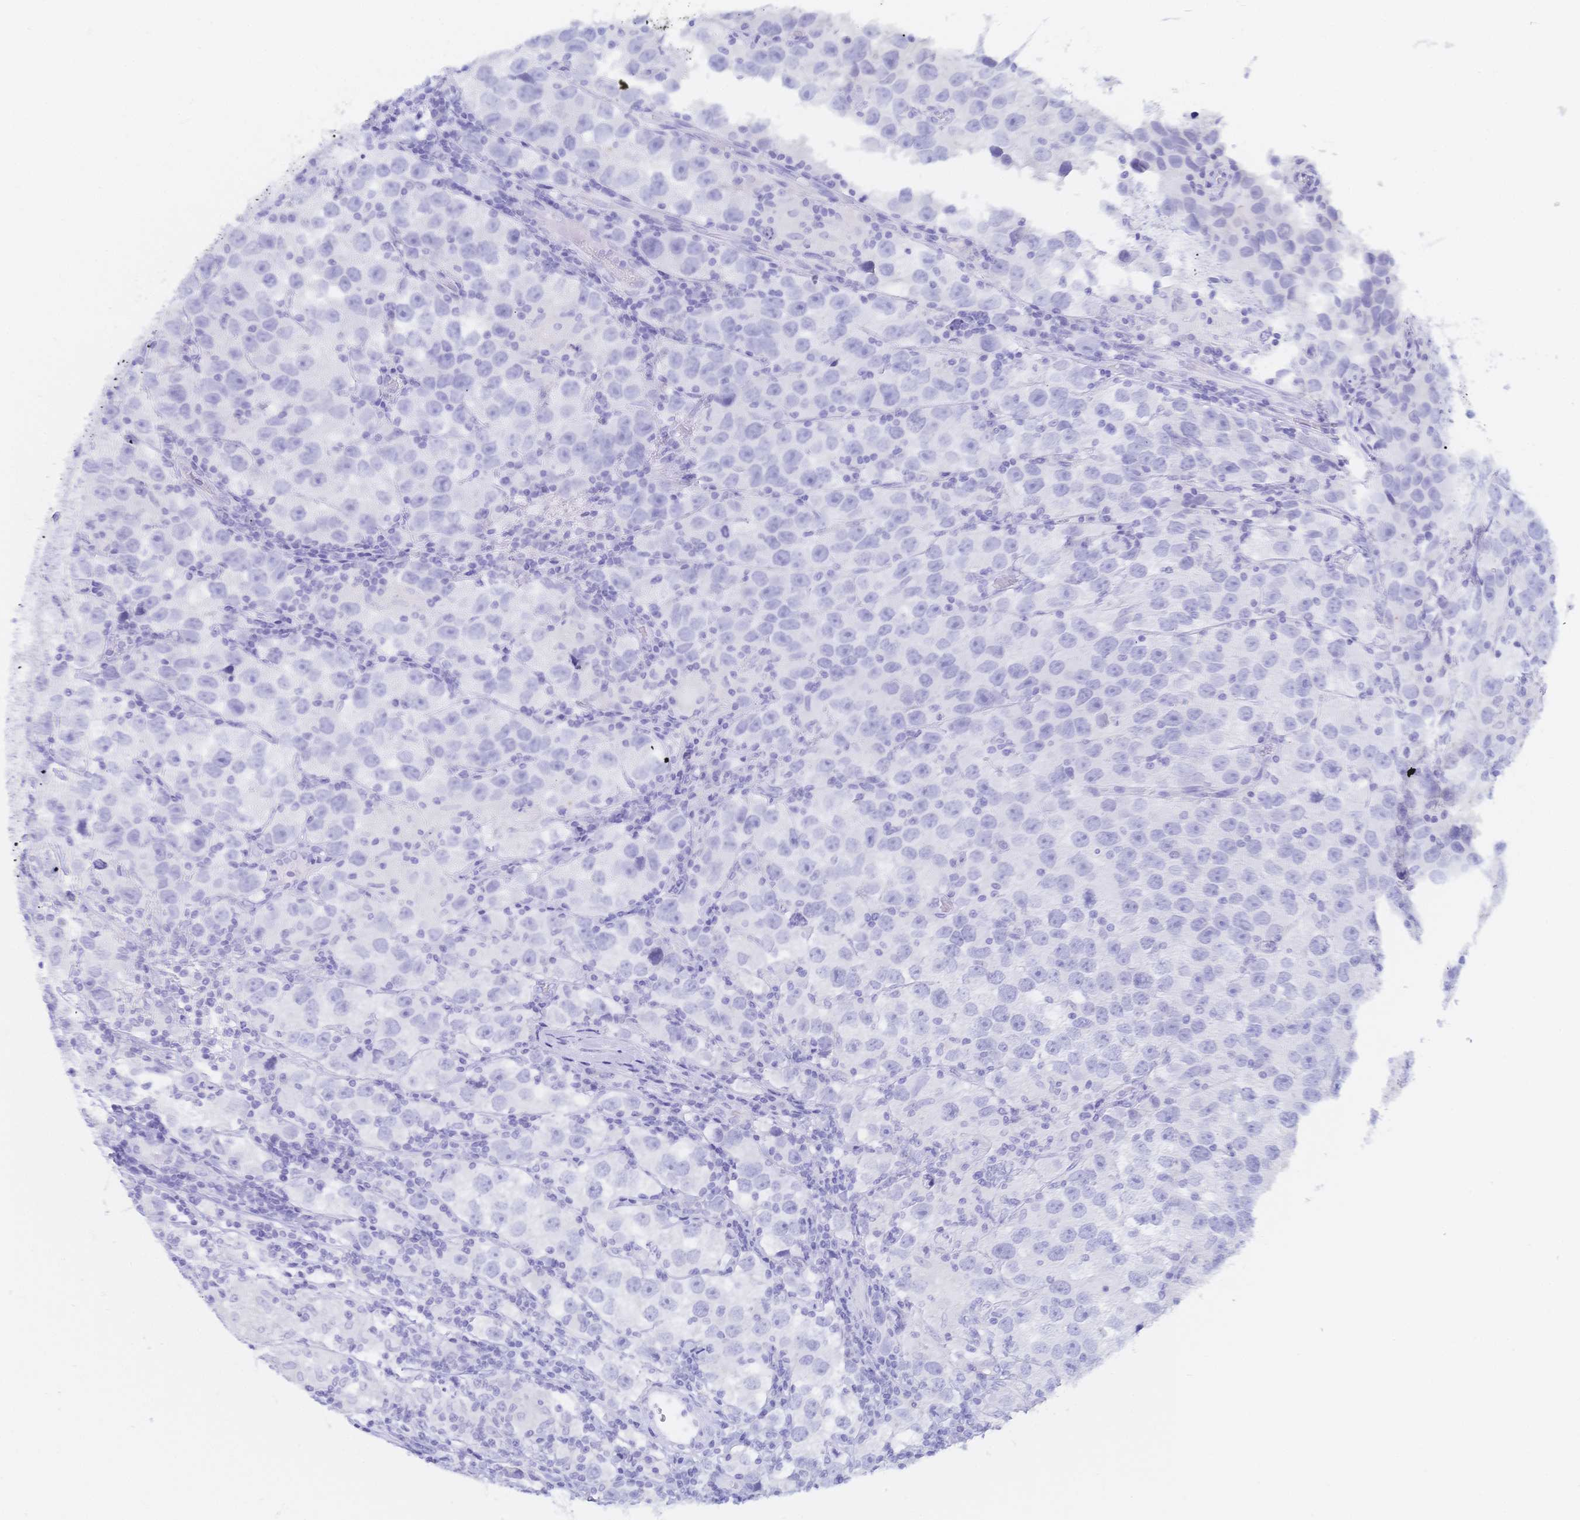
{"staining": {"intensity": "negative", "quantity": "none", "location": "none"}, "tissue": "testis cancer", "cell_type": "Tumor cells", "image_type": "cancer", "snomed": [{"axis": "morphology", "description": "Seminoma, NOS"}, {"axis": "topography", "description": "Testis"}], "caption": "The histopathology image shows no significant positivity in tumor cells of testis cancer.", "gene": "MEP1B", "patient": {"sex": "male", "age": 26}}